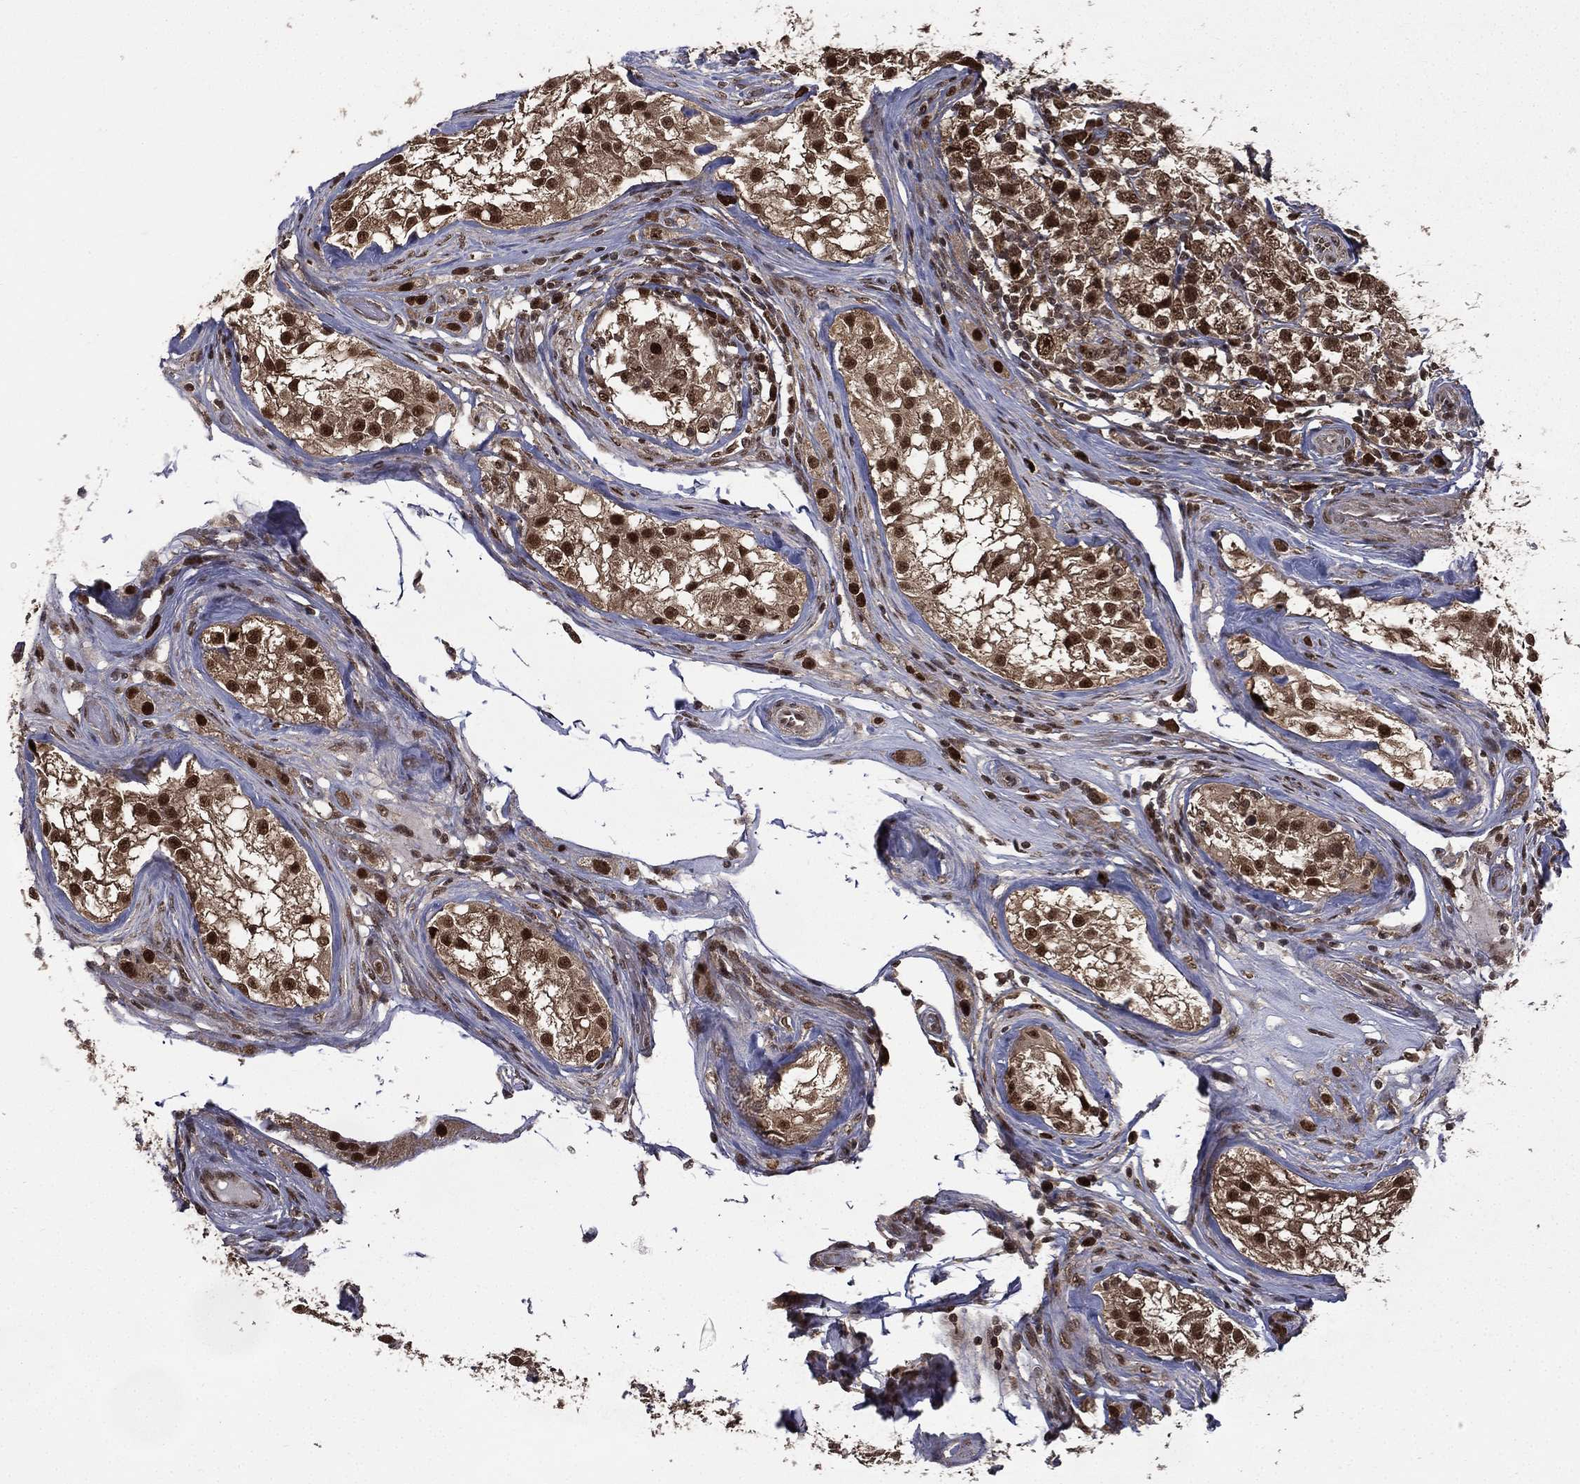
{"staining": {"intensity": "strong", "quantity": "25%-75%", "location": "nuclear"}, "tissue": "testis cancer", "cell_type": "Tumor cells", "image_type": "cancer", "snomed": [{"axis": "morphology", "description": "Seminoma, NOS"}, {"axis": "morphology", "description": "Carcinoma, Embryonal, NOS"}, {"axis": "topography", "description": "Testis"}], "caption": "A high-resolution photomicrograph shows immunohistochemistry (IHC) staining of testis embryonal carcinoma, which demonstrates strong nuclear staining in approximately 25%-75% of tumor cells.", "gene": "JMJD6", "patient": {"sex": "male", "age": 41}}